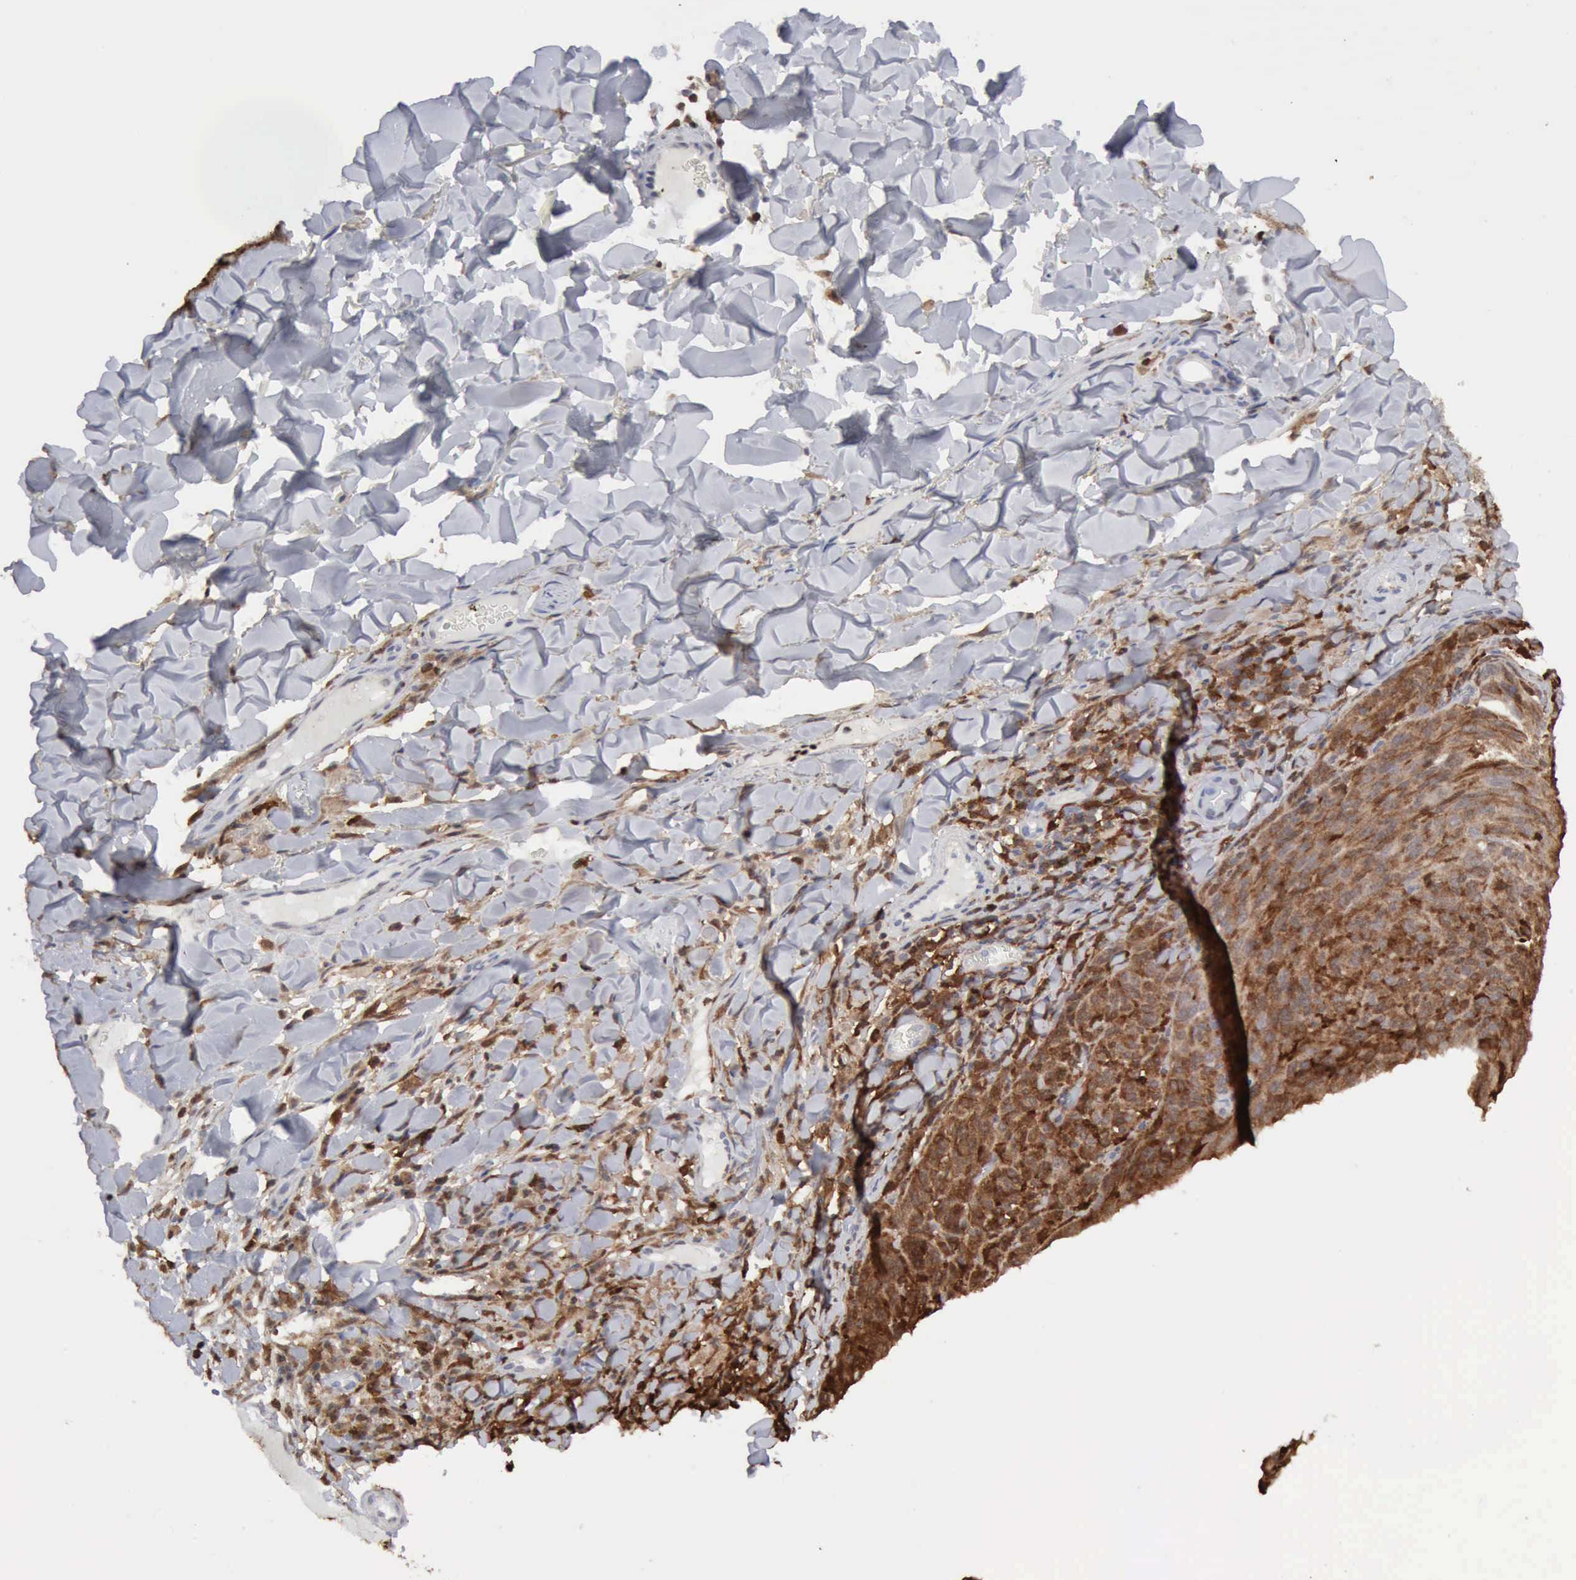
{"staining": {"intensity": "moderate", "quantity": "25%-75%", "location": "cytoplasmic/membranous"}, "tissue": "melanoma", "cell_type": "Tumor cells", "image_type": "cancer", "snomed": [{"axis": "morphology", "description": "Malignant melanoma, NOS"}, {"axis": "topography", "description": "Skin"}], "caption": "High-magnification brightfield microscopy of melanoma stained with DAB (brown) and counterstained with hematoxylin (blue). tumor cells exhibit moderate cytoplasmic/membranous expression is identified in approximately25%-75% of cells.", "gene": "STAT1", "patient": {"sex": "male", "age": 76}}